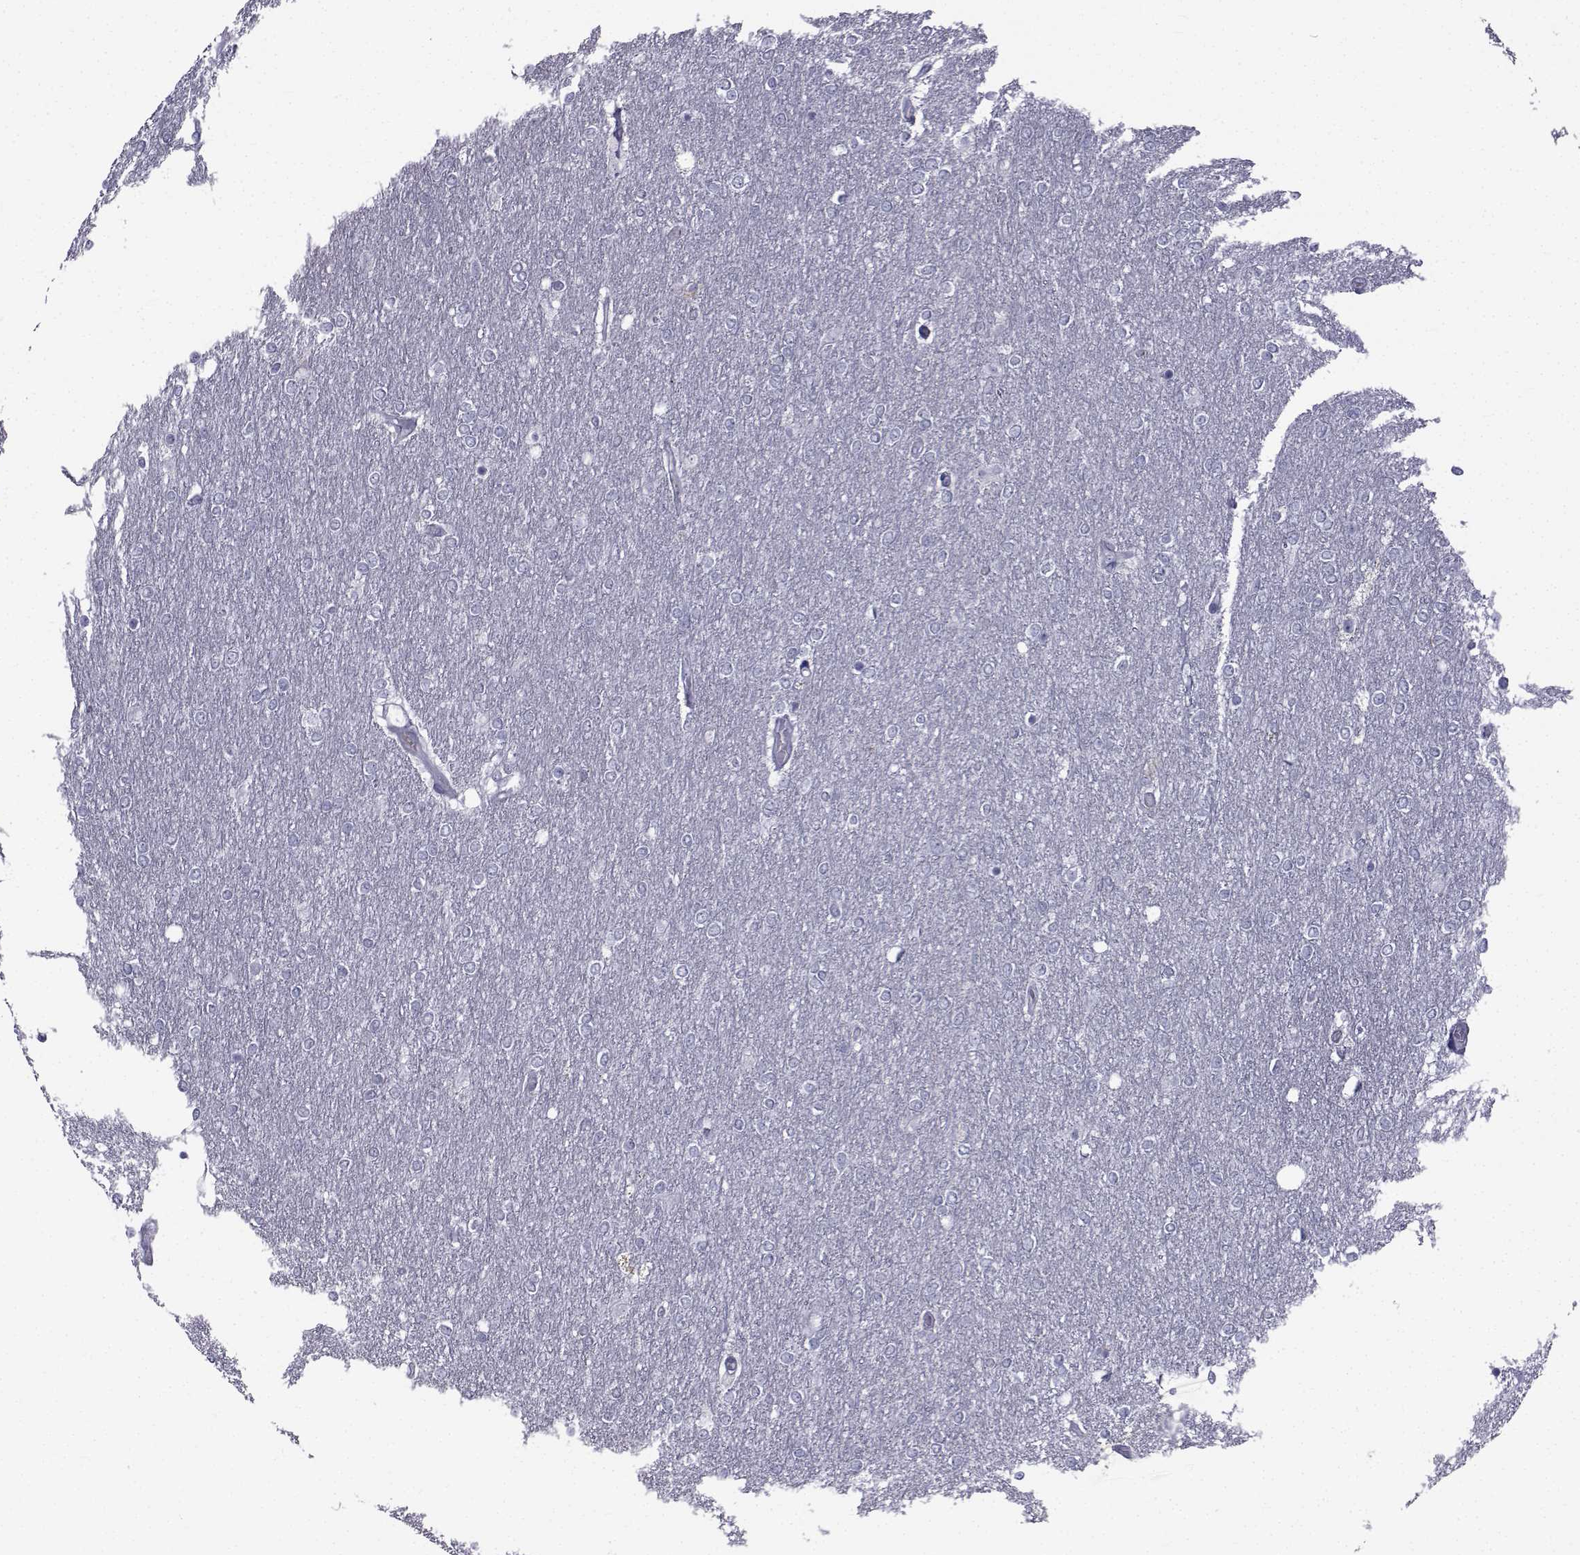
{"staining": {"intensity": "negative", "quantity": "none", "location": "none"}, "tissue": "glioma", "cell_type": "Tumor cells", "image_type": "cancer", "snomed": [{"axis": "morphology", "description": "Glioma, malignant, High grade"}, {"axis": "topography", "description": "Brain"}], "caption": "The photomicrograph exhibits no staining of tumor cells in high-grade glioma (malignant).", "gene": "FDXR", "patient": {"sex": "female", "age": 61}}